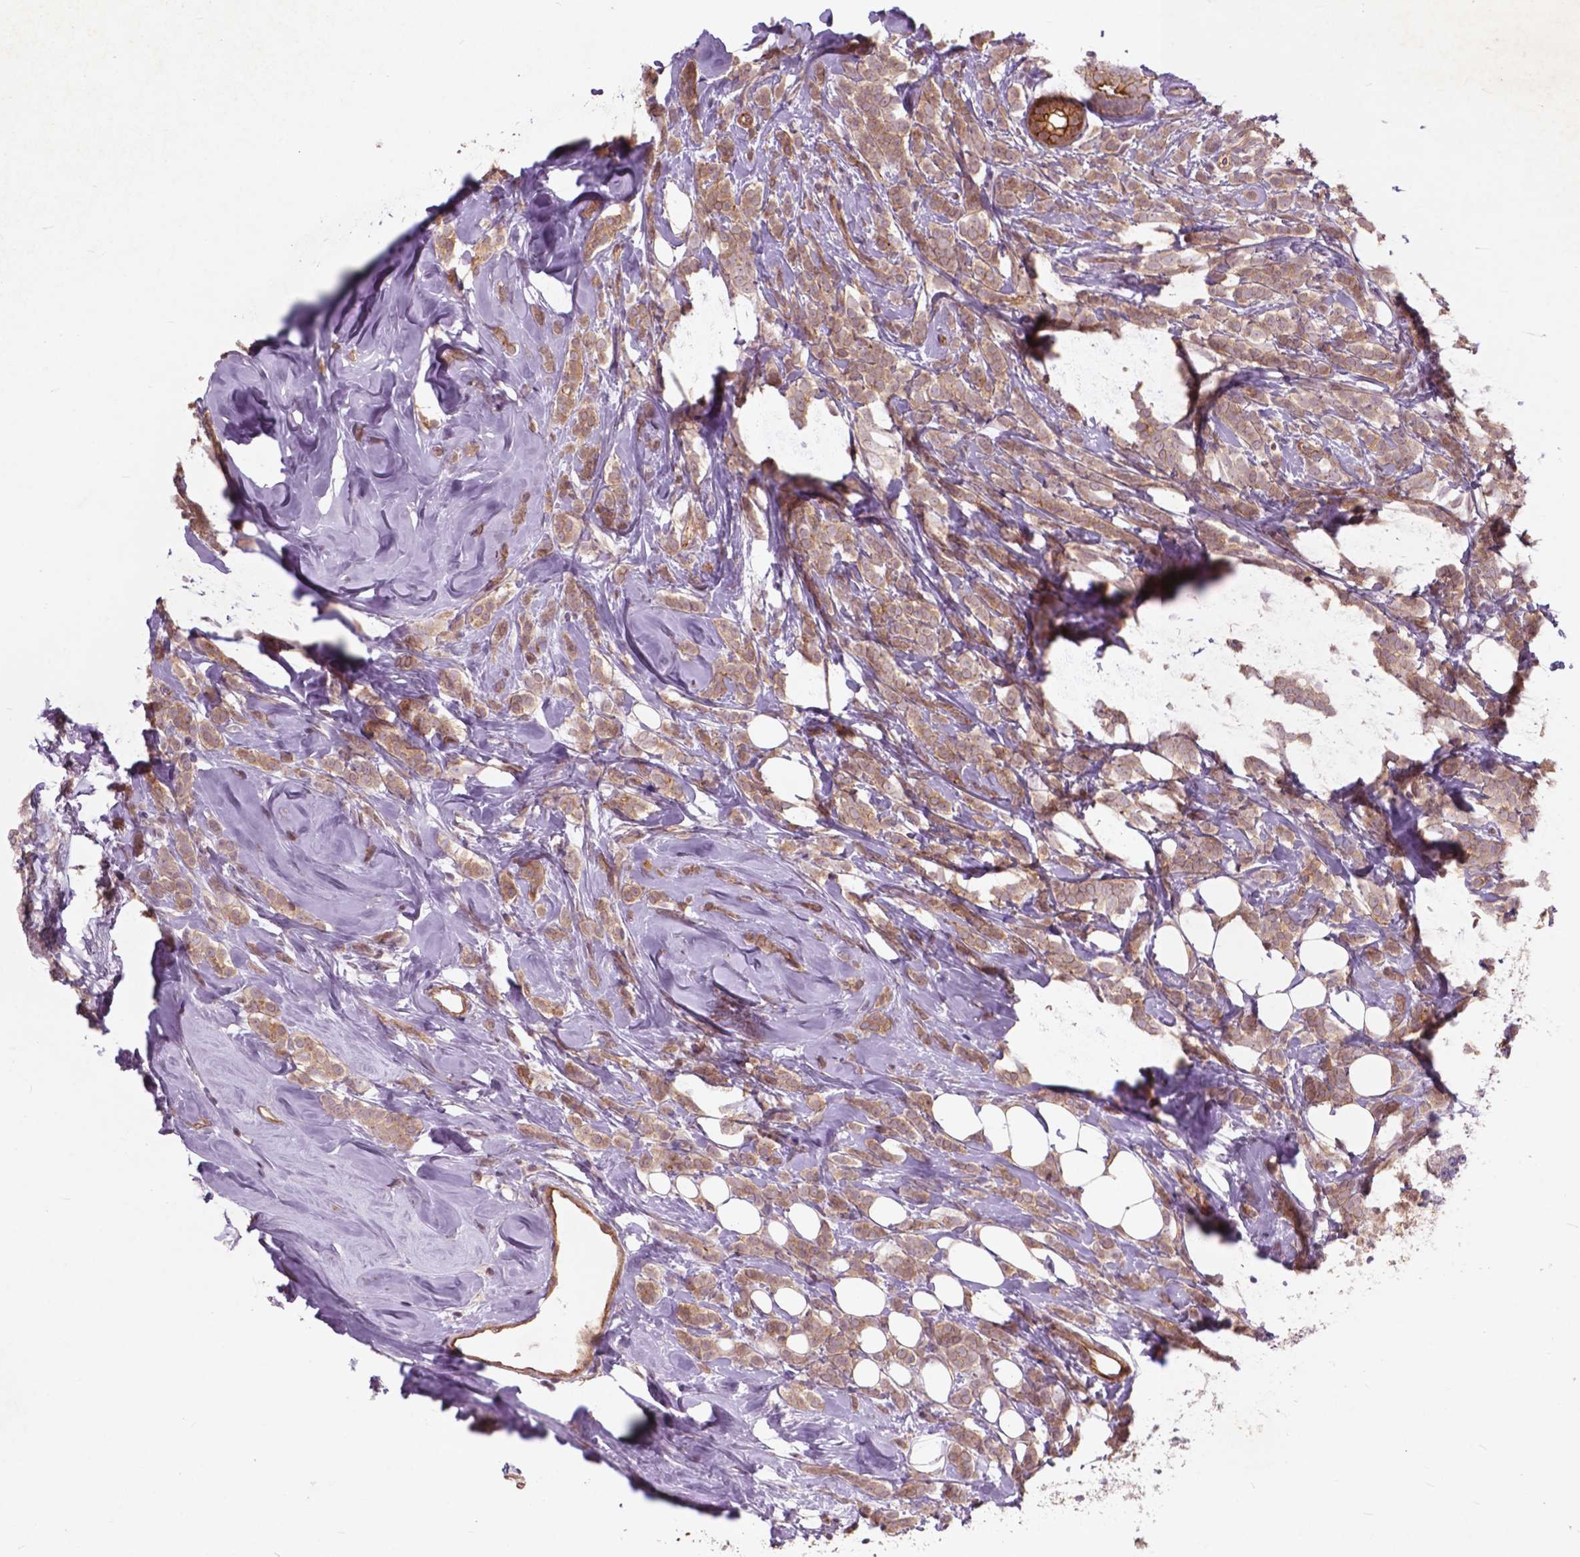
{"staining": {"intensity": "weak", "quantity": ">75%", "location": "cytoplasmic/membranous"}, "tissue": "breast cancer", "cell_type": "Tumor cells", "image_type": "cancer", "snomed": [{"axis": "morphology", "description": "Lobular carcinoma"}, {"axis": "topography", "description": "Breast"}], "caption": "A photomicrograph of breast lobular carcinoma stained for a protein displays weak cytoplasmic/membranous brown staining in tumor cells.", "gene": "RFPL4B", "patient": {"sex": "female", "age": 49}}